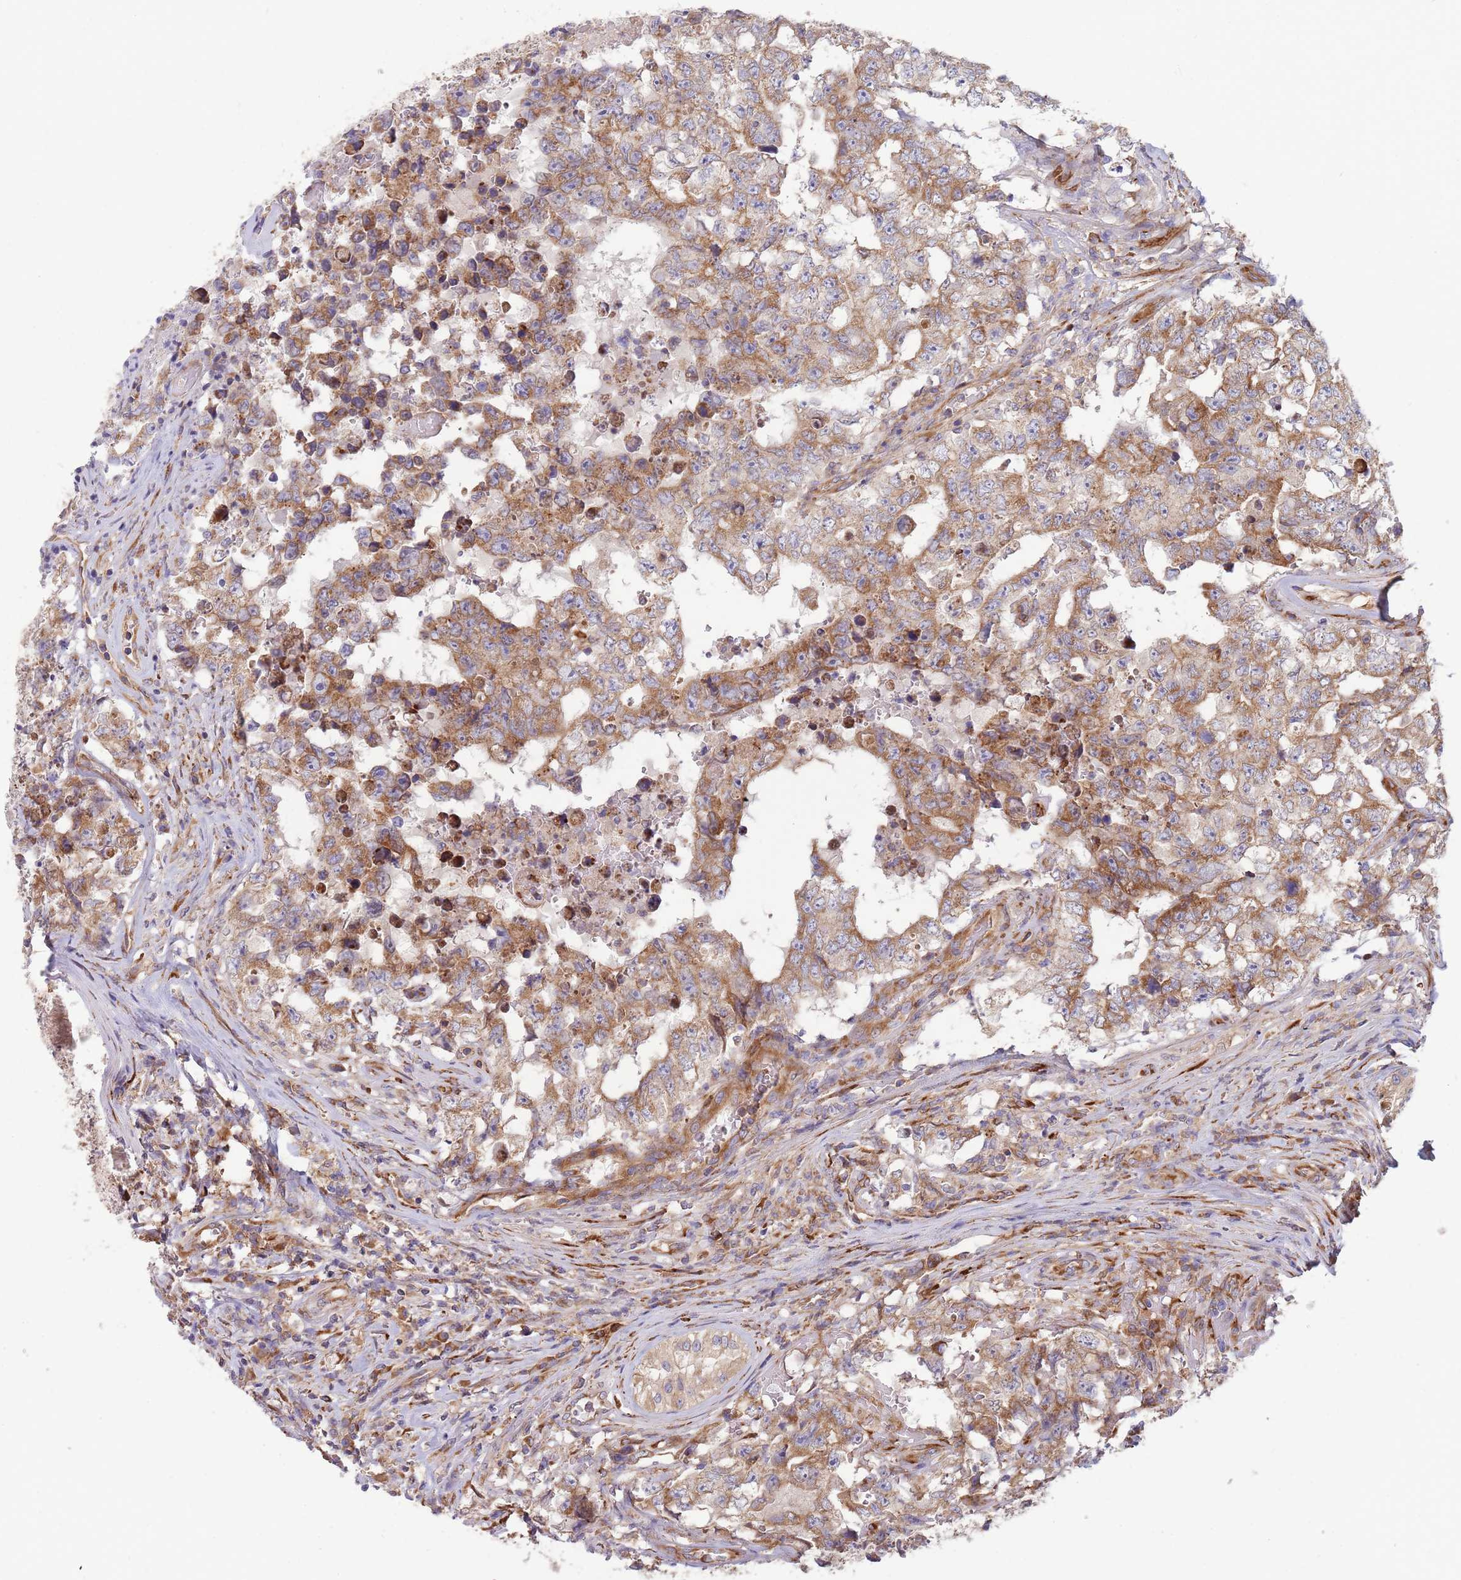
{"staining": {"intensity": "moderate", "quantity": ">75%", "location": "cytoplasmic/membranous"}, "tissue": "testis cancer", "cell_type": "Tumor cells", "image_type": "cancer", "snomed": [{"axis": "morphology", "description": "Normal tissue, NOS"}, {"axis": "morphology", "description": "Carcinoma, Embryonal, NOS"}, {"axis": "topography", "description": "Testis"}, {"axis": "topography", "description": "Epididymis"}], "caption": "A photomicrograph showing moderate cytoplasmic/membranous positivity in about >75% of tumor cells in testis embryonal carcinoma, as visualized by brown immunohistochemical staining.", "gene": "ARMCX6", "patient": {"sex": "male", "age": 25}}